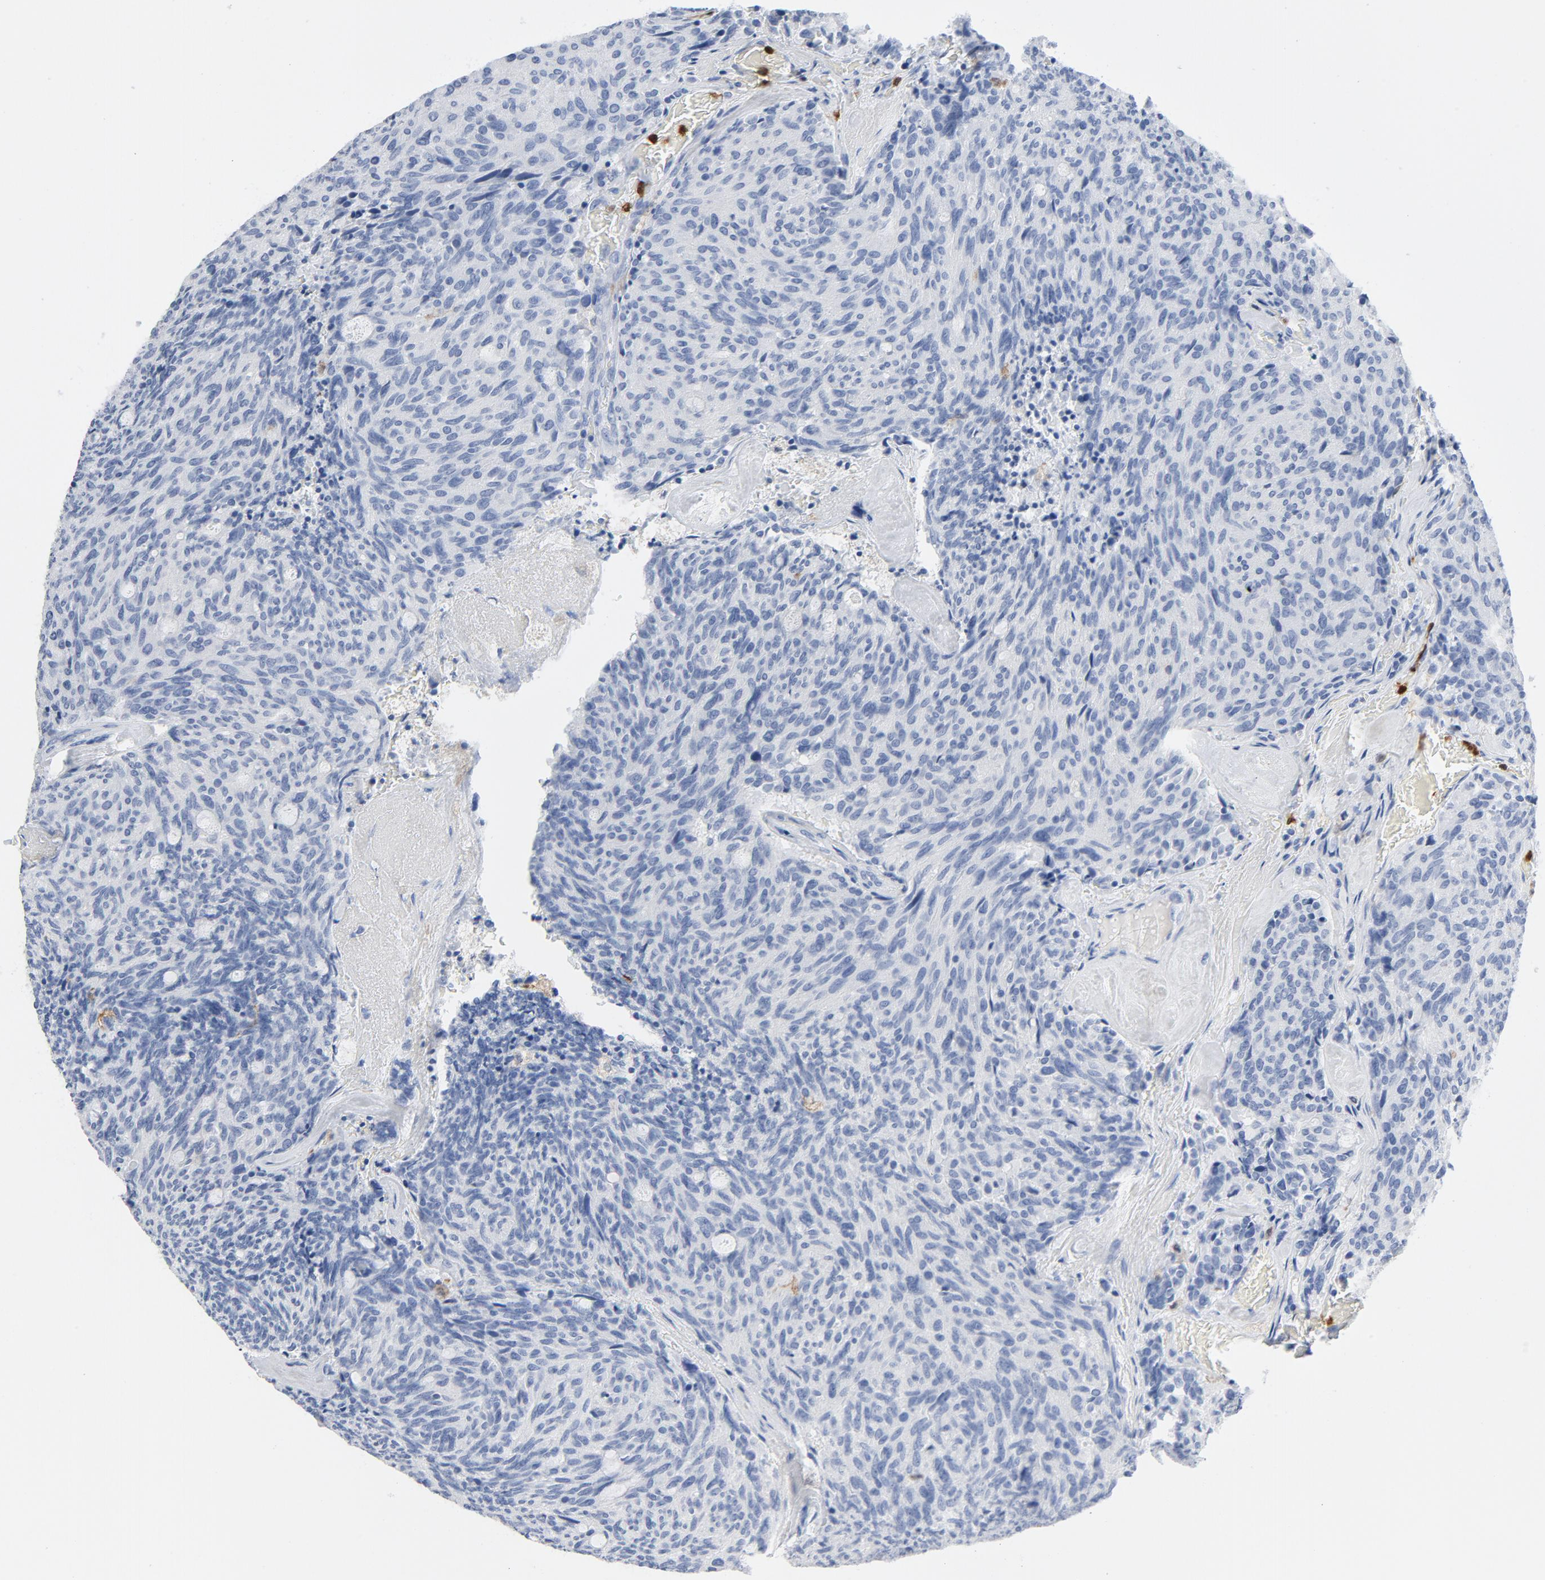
{"staining": {"intensity": "negative", "quantity": "none", "location": "none"}, "tissue": "carcinoid", "cell_type": "Tumor cells", "image_type": "cancer", "snomed": [{"axis": "morphology", "description": "Carcinoid, malignant, NOS"}, {"axis": "topography", "description": "Pancreas"}], "caption": "Immunohistochemistry (IHC) micrograph of neoplastic tissue: carcinoid (malignant) stained with DAB (3,3'-diaminobenzidine) displays no significant protein staining in tumor cells.", "gene": "NCF1", "patient": {"sex": "female", "age": 54}}